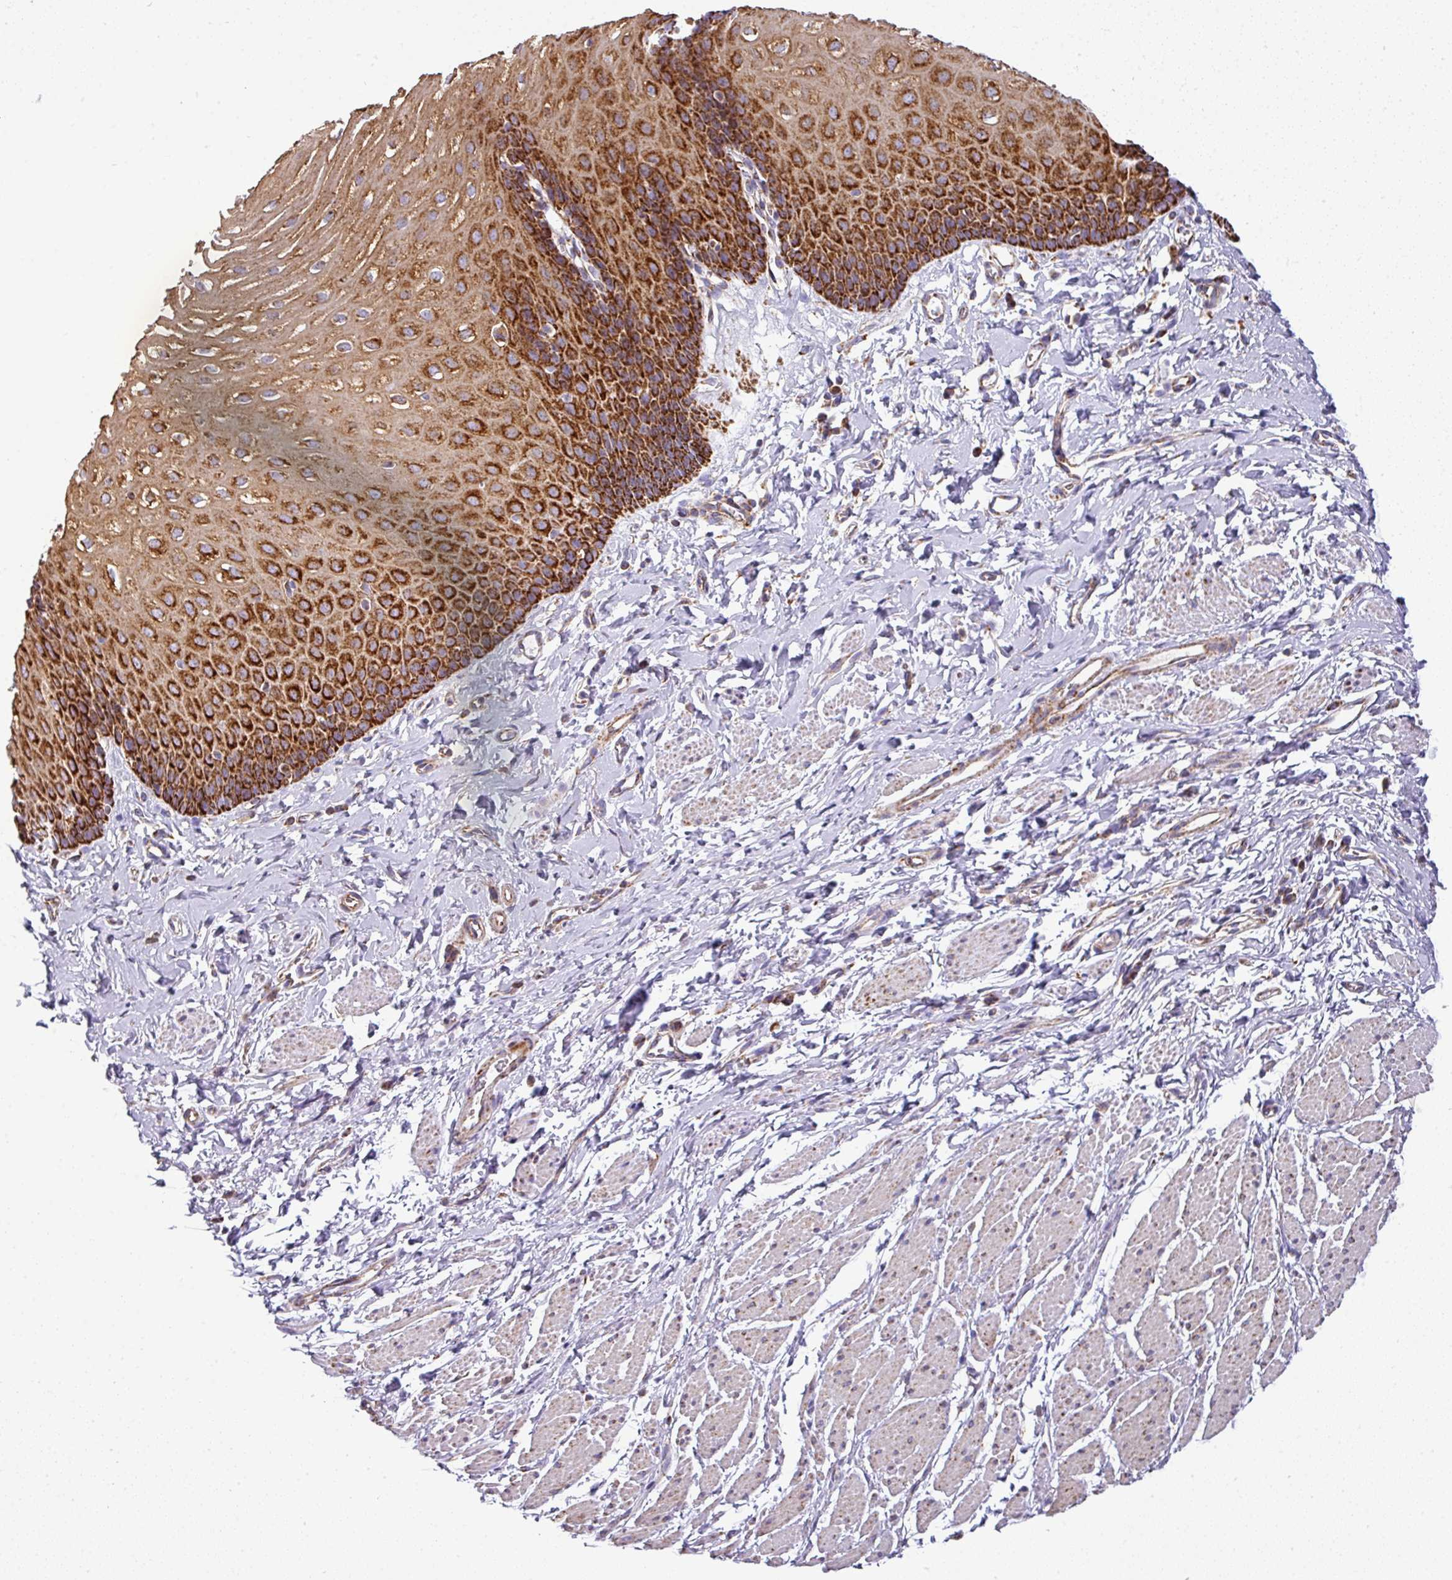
{"staining": {"intensity": "strong", "quantity": ">75%", "location": "cytoplasmic/membranous"}, "tissue": "esophagus", "cell_type": "Squamous epithelial cells", "image_type": "normal", "snomed": [{"axis": "morphology", "description": "Normal tissue, NOS"}, {"axis": "topography", "description": "Esophagus"}], "caption": "Immunohistochemical staining of unremarkable human esophagus shows strong cytoplasmic/membranous protein staining in about >75% of squamous epithelial cells.", "gene": "UQCRFS1", "patient": {"sex": "male", "age": 70}}